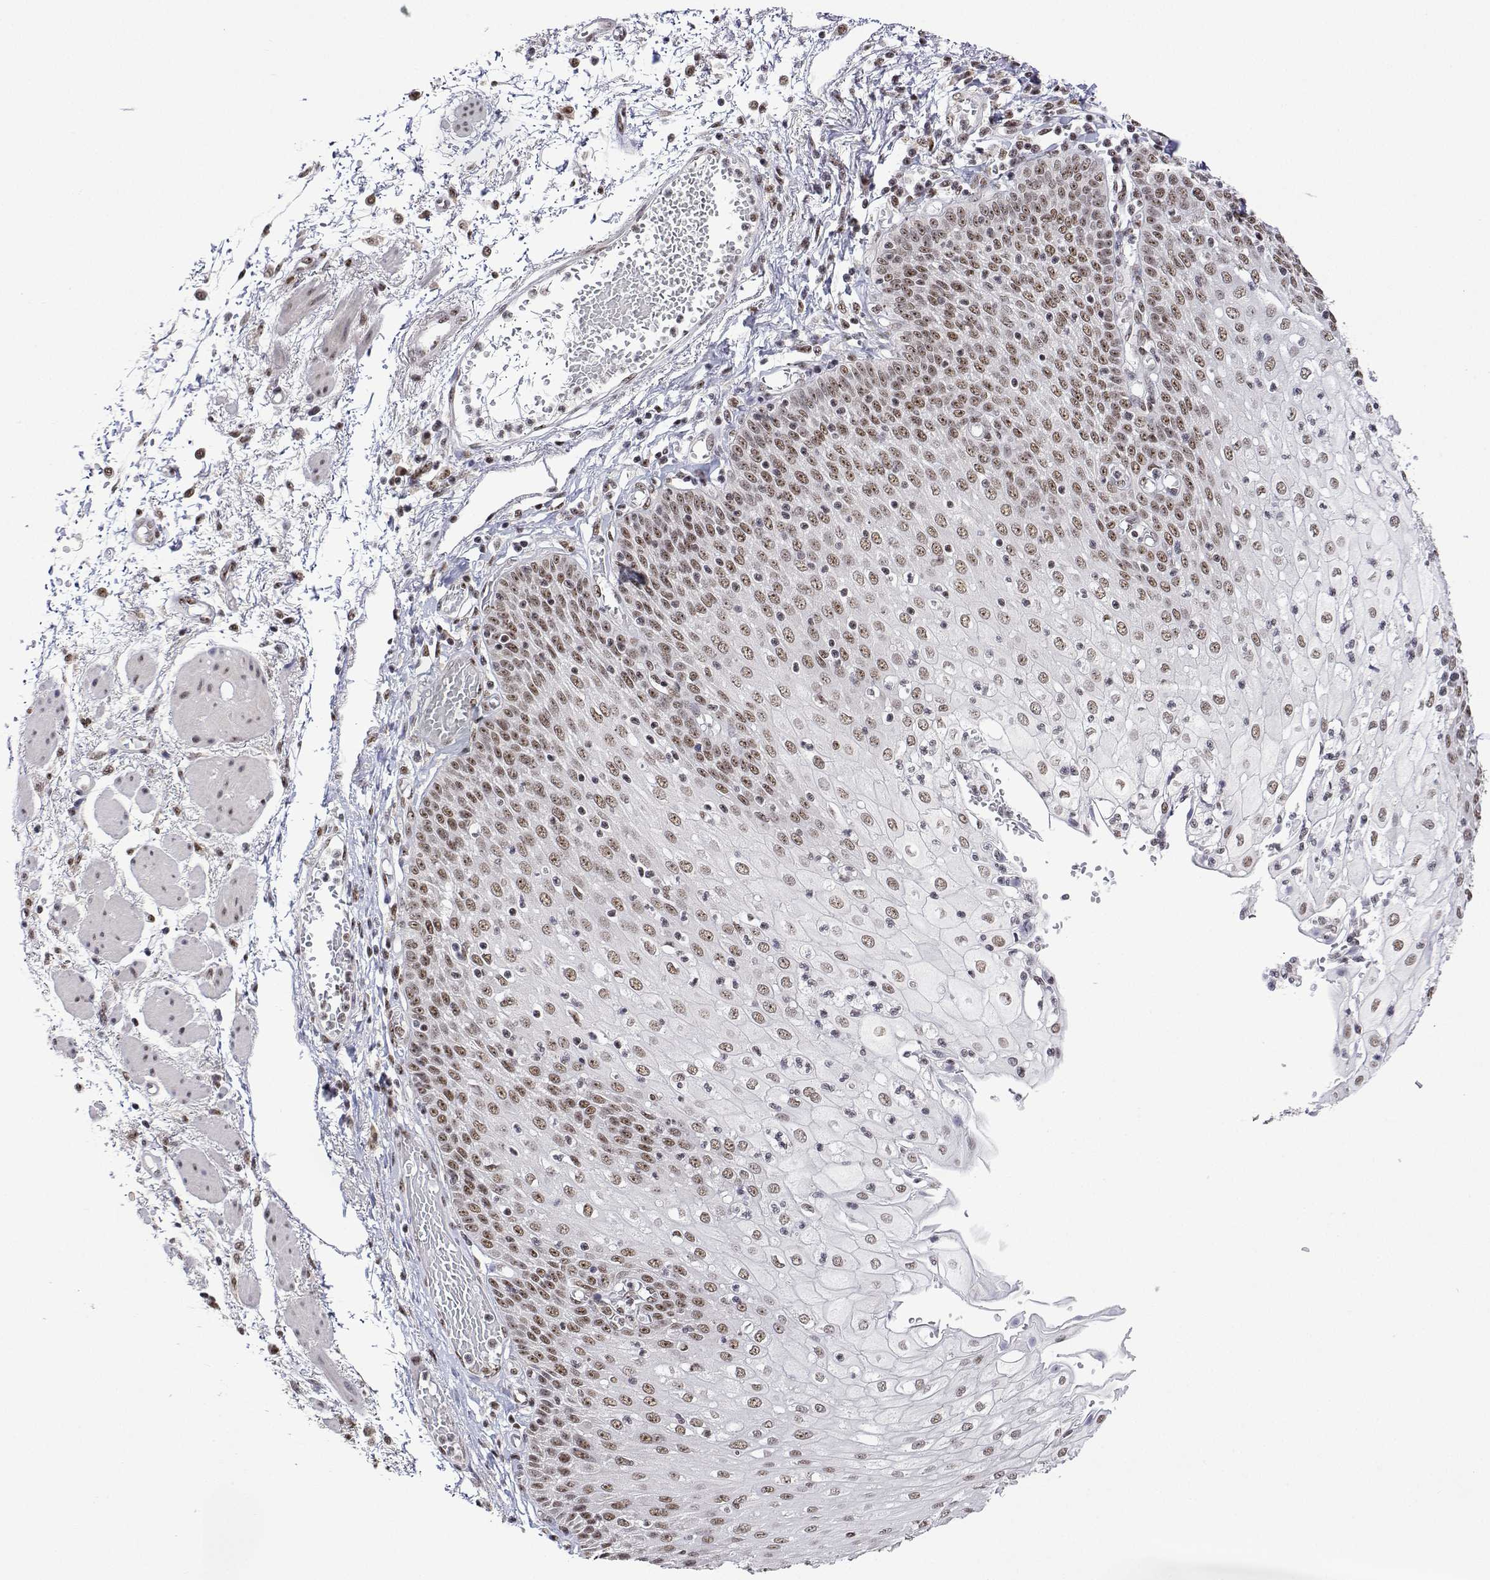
{"staining": {"intensity": "moderate", "quantity": ">75%", "location": "nuclear"}, "tissue": "esophagus", "cell_type": "Squamous epithelial cells", "image_type": "normal", "snomed": [{"axis": "morphology", "description": "Normal tissue, NOS"}, {"axis": "morphology", "description": "Adenocarcinoma, NOS"}, {"axis": "topography", "description": "Esophagus"}], "caption": "Immunohistochemistry image of normal esophagus stained for a protein (brown), which exhibits medium levels of moderate nuclear expression in about >75% of squamous epithelial cells.", "gene": "ADAR", "patient": {"sex": "male", "age": 81}}